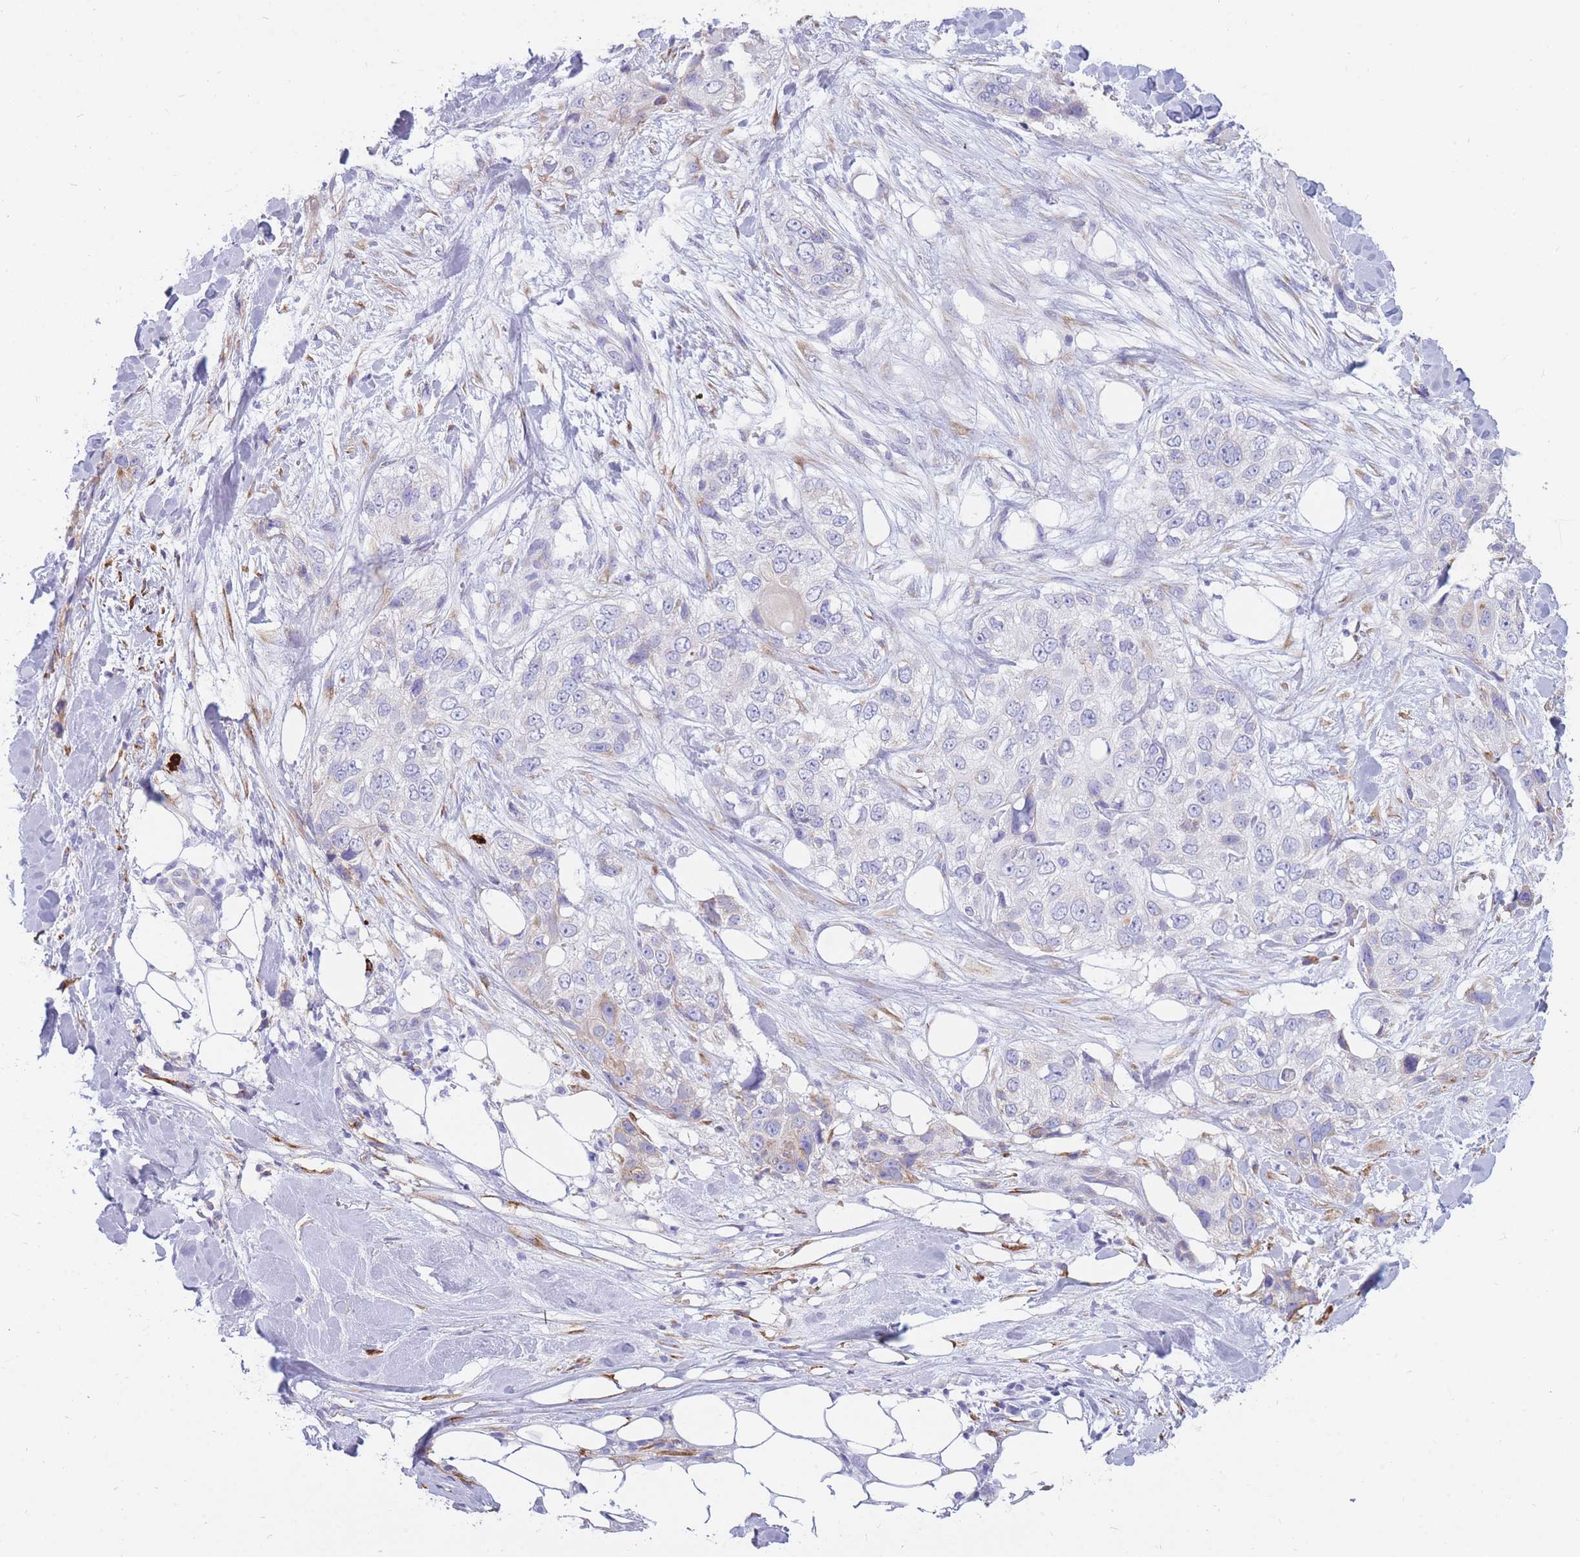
{"staining": {"intensity": "negative", "quantity": "none", "location": "none"}, "tissue": "skin cancer", "cell_type": "Tumor cells", "image_type": "cancer", "snomed": [{"axis": "morphology", "description": "Normal tissue, NOS"}, {"axis": "morphology", "description": "Squamous cell carcinoma, NOS"}, {"axis": "topography", "description": "Skin"}], "caption": "A high-resolution image shows immunohistochemistry (IHC) staining of squamous cell carcinoma (skin), which reveals no significant expression in tumor cells.", "gene": "TPSD1", "patient": {"sex": "male", "age": 72}}